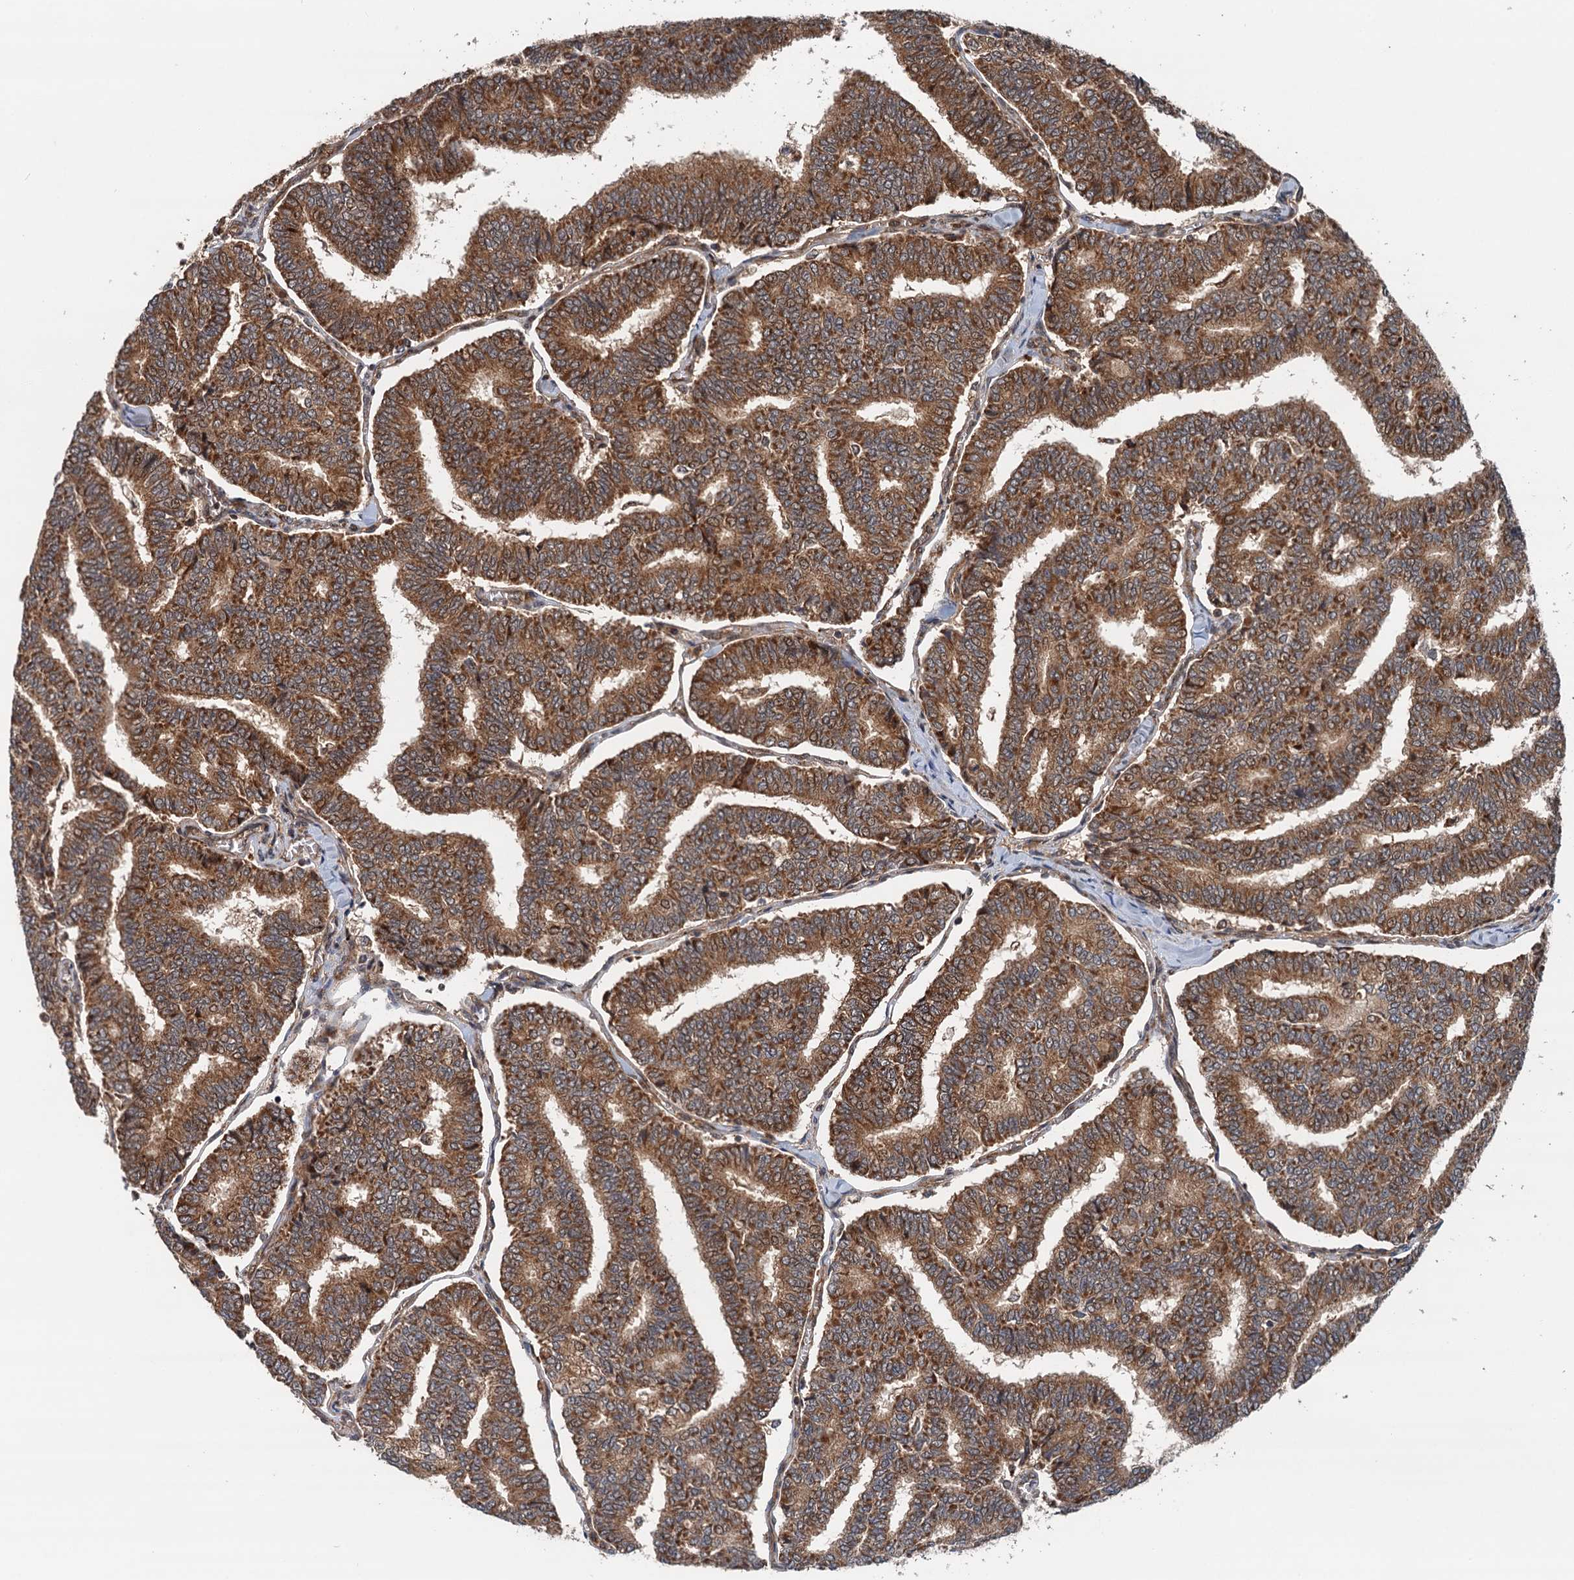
{"staining": {"intensity": "moderate", "quantity": ">75%", "location": "cytoplasmic/membranous"}, "tissue": "thyroid cancer", "cell_type": "Tumor cells", "image_type": "cancer", "snomed": [{"axis": "morphology", "description": "Papillary adenocarcinoma, NOS"}, {"axis": "topography", "description": "Thyroid gland"}], "caption": "Protein expression analysis of human papillary adenocarcinoma (thyroid) reveals moderate cytoplasmic/membranous positivity in approximately >75% of tumor cells.", "gene": "NLRP10", "patient": {"sex": "female", "age": 35}}